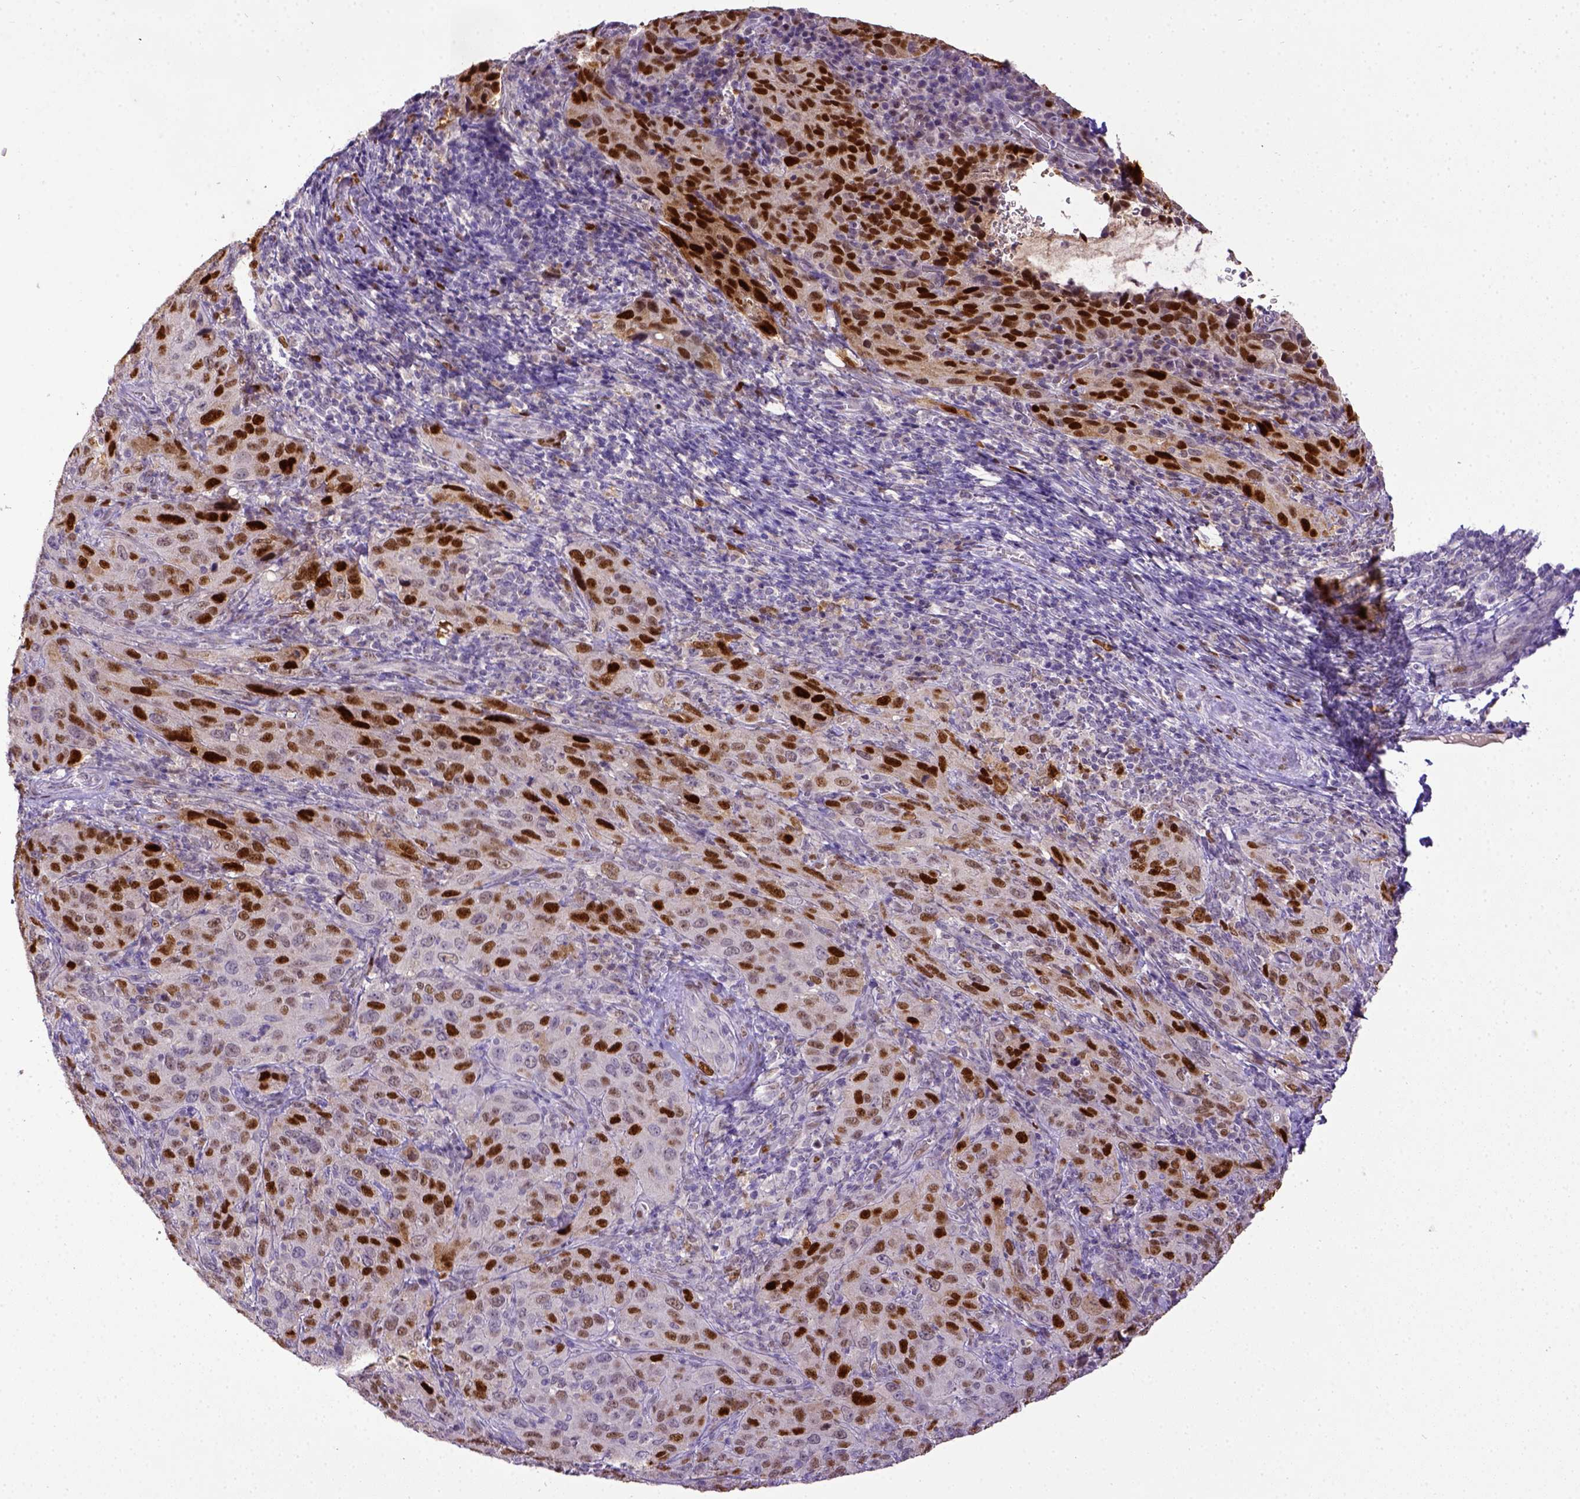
{"staining": {"intensity": "strong", "quantity": ">75%", "location": "nuclear"}, "tissue": "cervical cancer", "cell_type": "Tumor cells", "image_type": "cancer", "snomed": [{"axis": "morphology", "description": "Normal tissue, NOS"}, {"axis": "morphology", "description": "Squamous cell carcinoma, NOS"}, {"axis": "topography", "description": "Cervix"}], "caption": "Cervical cancer (squamous cell carcinoma) was stained to show a protein in brown. There is high levels of strong nuclear expression in approximately >75% of tumor cells.", "gene": "CDKN1A", "patient": {"sex": "female", "age": 51}}